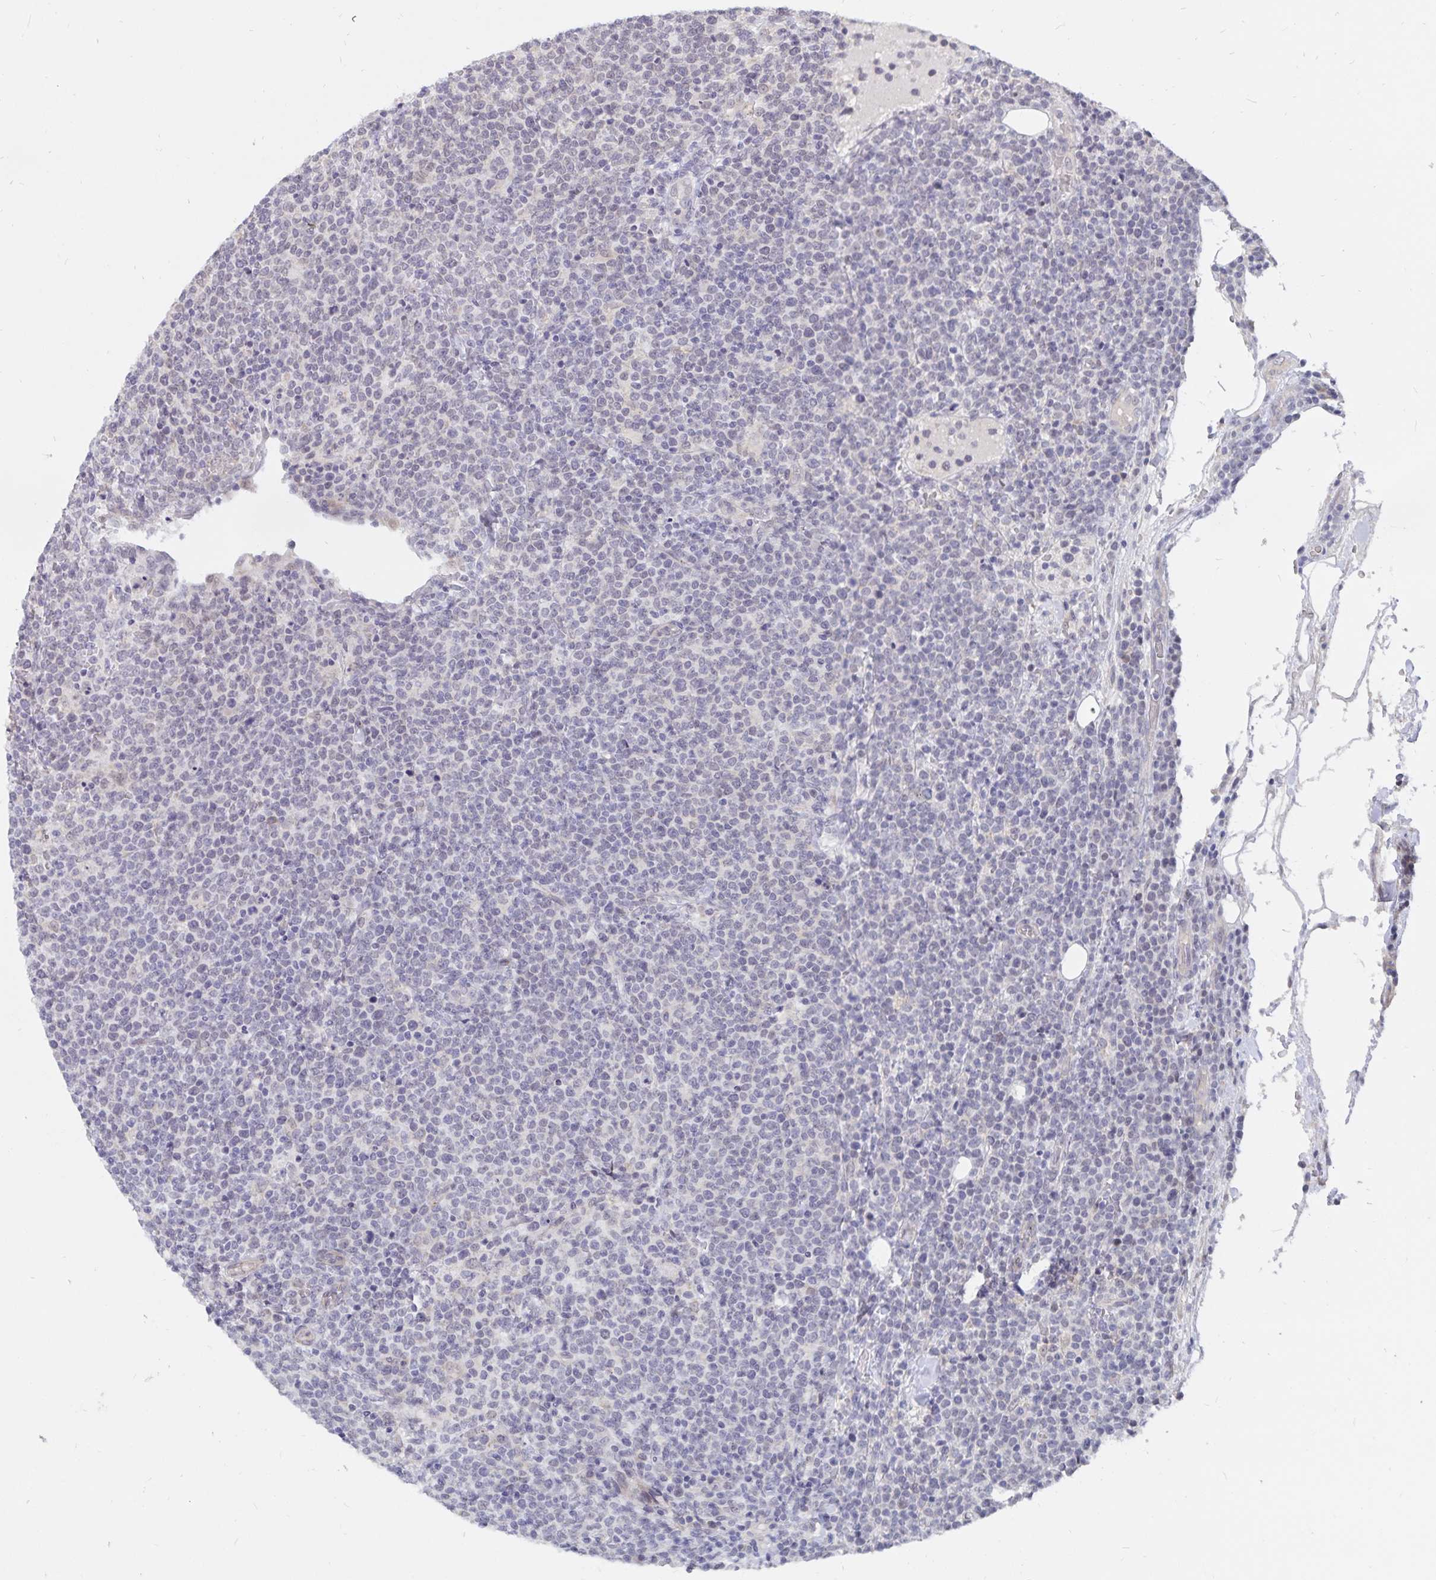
{"staining": {"intensity": "negative", "quantity": "none", "location": "none"}, "tissue": "lymphoma", "cell_type": "Tumor cells", "image_type": "cancer", "snomed": [{"axis": "morphology", "description": "Malignant lymphoma, non-Hodgkin's type, High grade"}, {"axis": "topography", "description": "Lymph node"}], "caption": "Immunohistochemical staining of high-grade malignant lymphoma, non-Hodgkin's type reveals no significant staining in tumor cells.", "gene": "ATP2A2", "patient": {"sex": "male", "age": 61}}